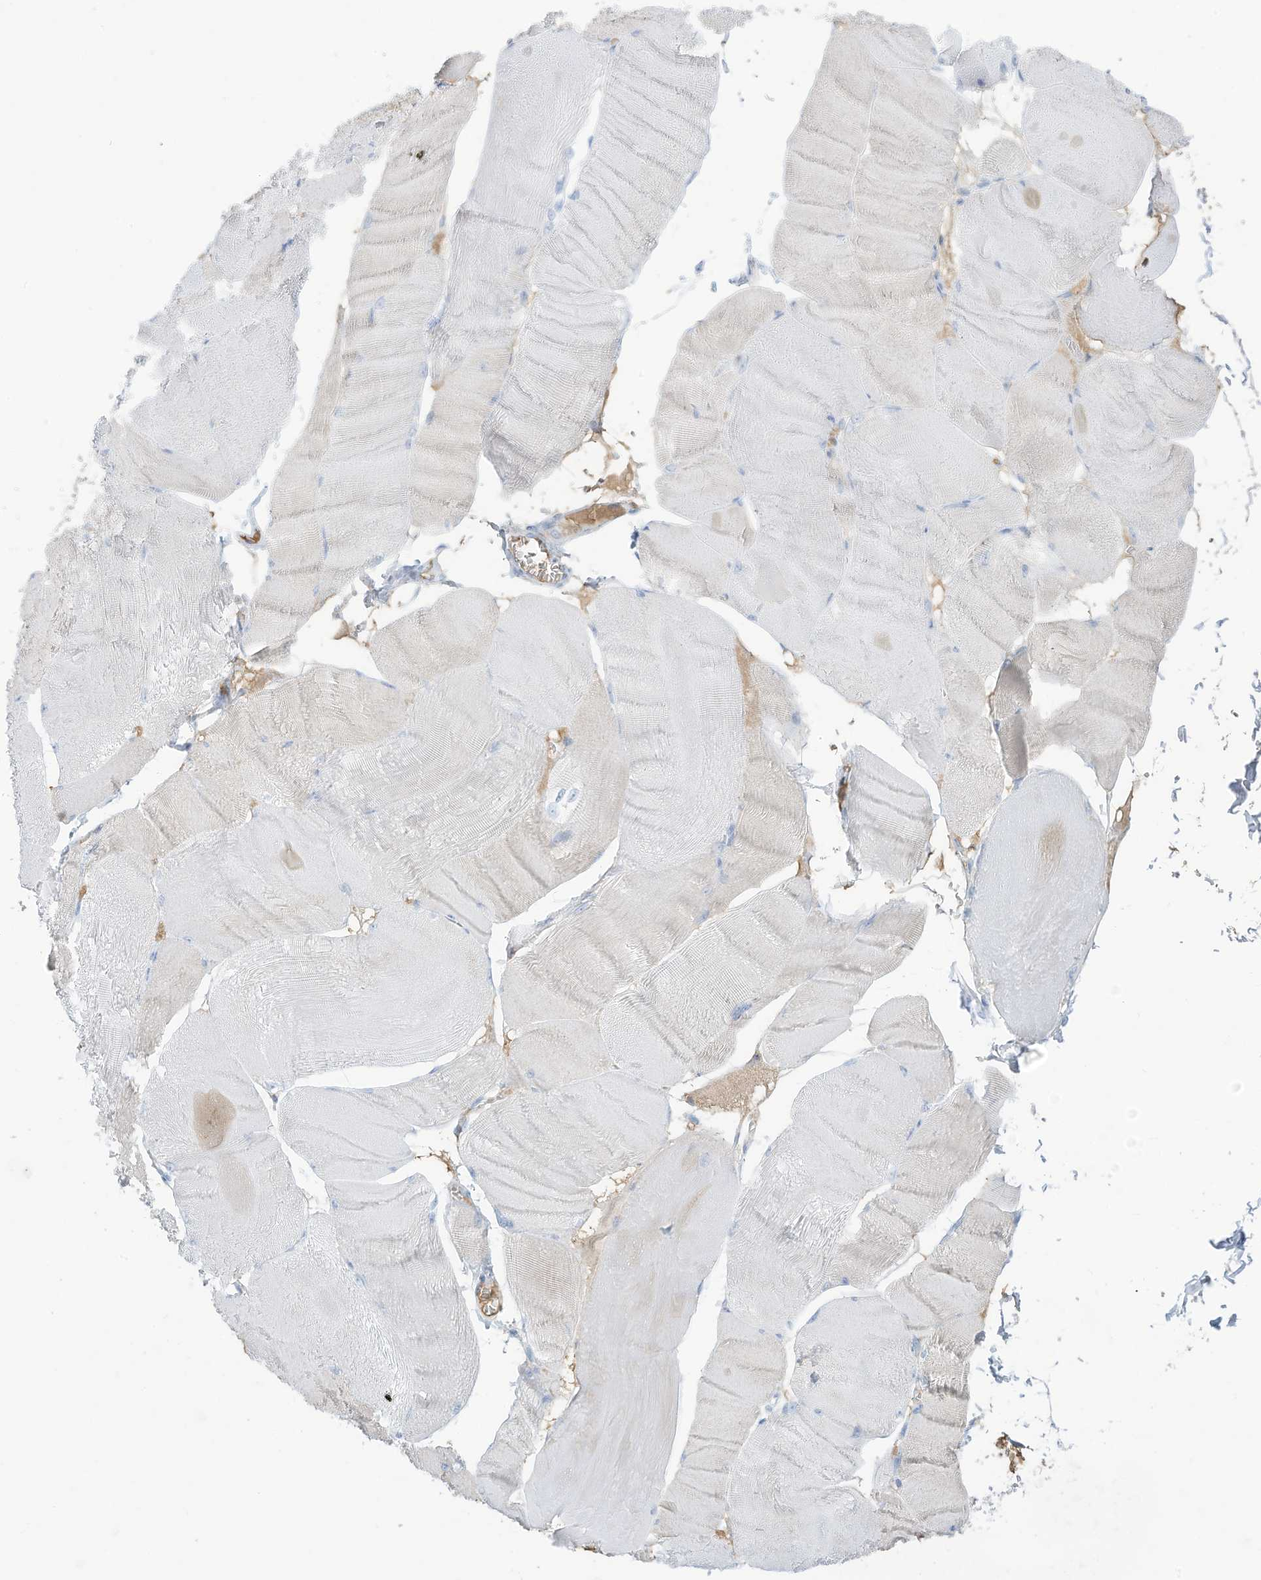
{"staining": {"intensity": "negative", "quantity": "none", "location": "none"}, "tissue": "skeletal muscle", "cell_type": "Myocytes", "image_type": "normal", "snomed": [{"axis": "morphology", "description": "Normal tissue, NOS"}, {"axis": "morphology", "description": "Basal cell carcinoma"}, {"axis": "topography", "description": "Skeletal muscle"}], "caption": "Immunohistochemistry (IHC) micrograph of unremarkable skeletal muscle stained for a protein (brown), which exhibits no positivity in myocytes.", "gene": "HSD17B13", "patient": {"sex": "female", "age": 64}}